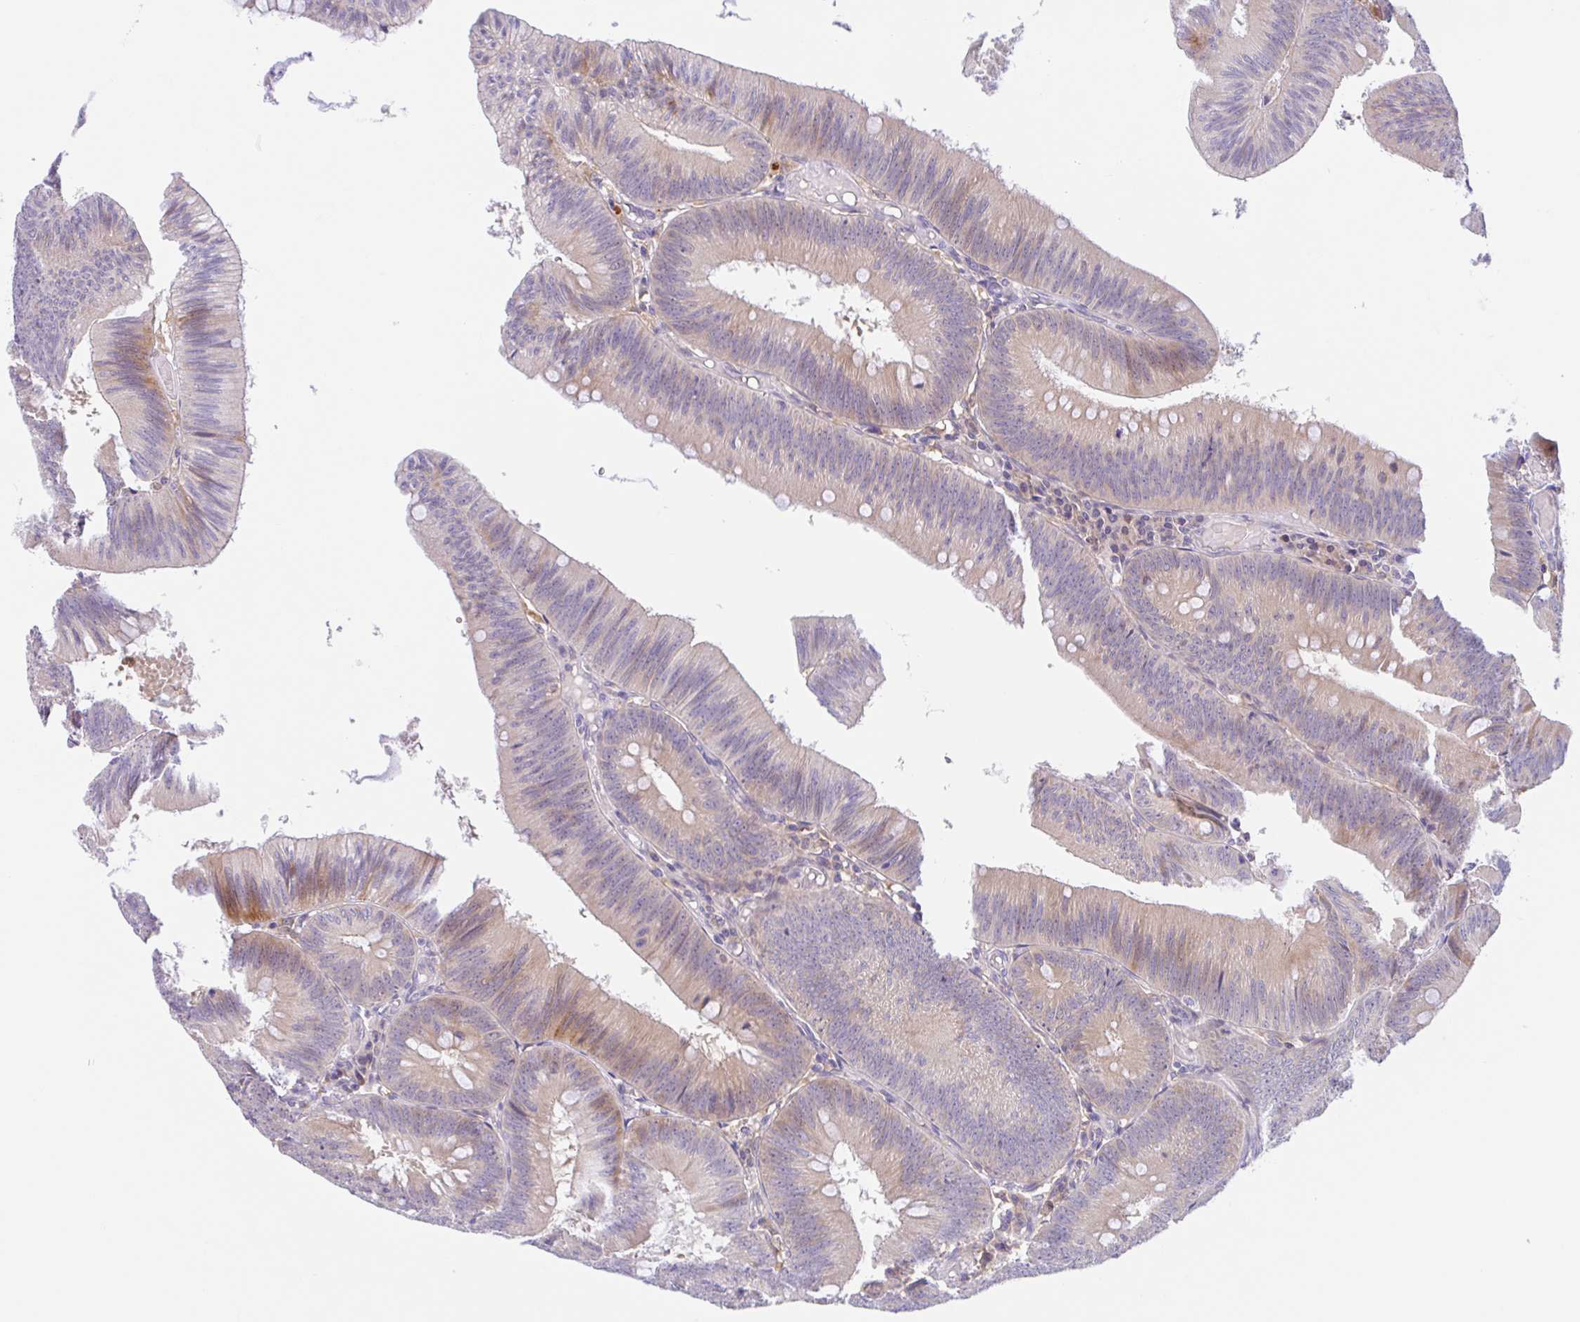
{"staining": {"intensity": "moderate", "quantity": "25%-75%", "location": "cytoplasmic/membranous"}, "tissue": "colorectal cancer", "cell_type": "Tumor cells", "image_type": "cancer", "snomed": [{"axis": "morphology", "description": "Adenocarcinoma, NOS"}, {"axis": "topography", "description": "Colon"}], "caption": "Colorectal cancer (adenocarcinoma) tissue reveals moderate cytoplasmic/membranous positivity in about 25%-75% of tumor cells, visualized by immunohistochemistry.", "gene": "TMEM86A", "patient": {"sex": "male", "age": 84}}